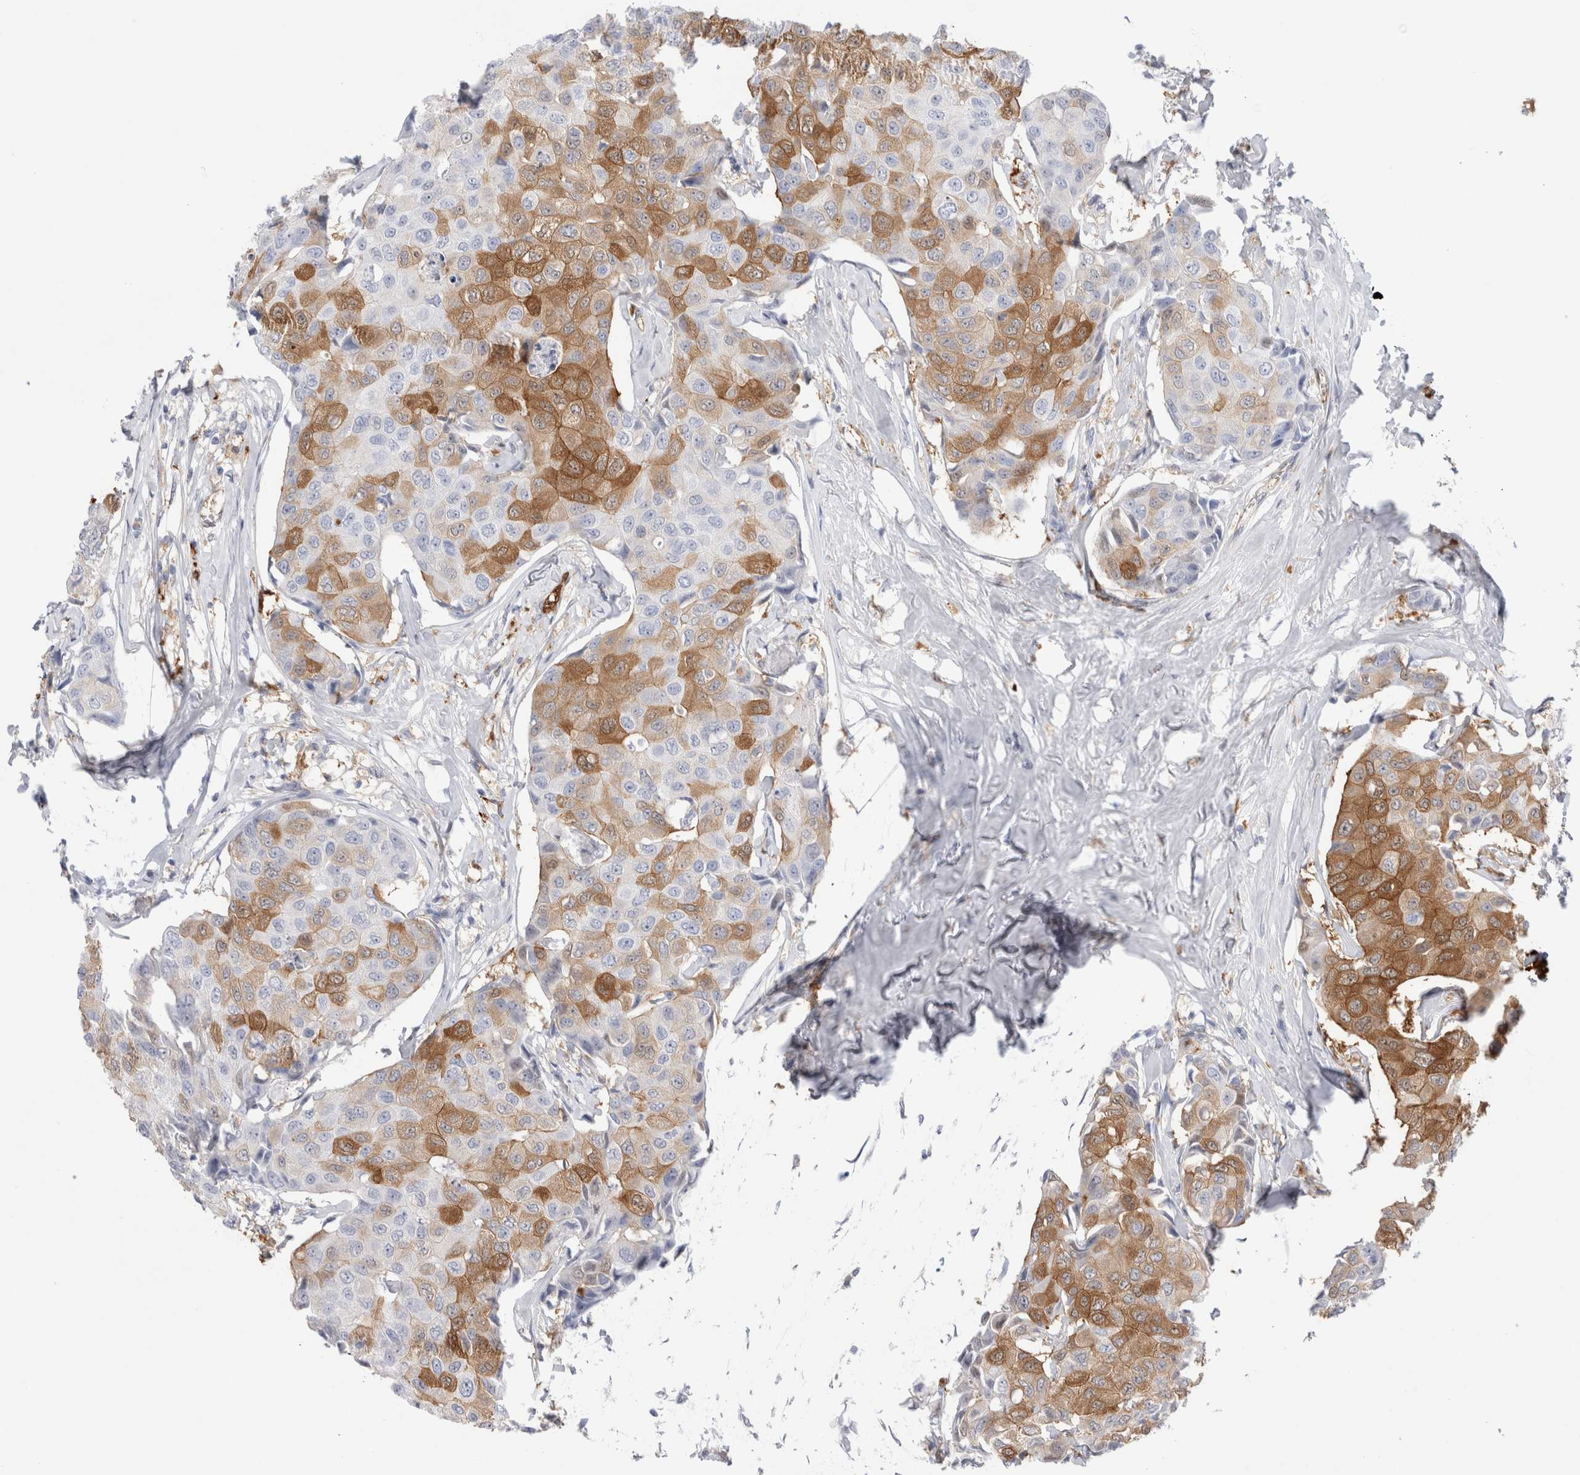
{"staining": {"intensity": "moderate", "quantity": "25%-75%", "location": "cytoplasmic/membranous"}, "tissue": "breast cancer", "cell_type": "Tumor cells", "image_type": "cancer", "snomed": [{"axis": "morphology", "description": "Duct carcinoma"}, {"axis": "topography", "description": "Breast"}], "caption": "IHC image of neoplastic tissue: human breast cancer (invasive ductal carcinoma) stained using immunohistochemistry (IHC) shows medium levels of moderate protein expression localized specifically in the cytoplasmic/membranous of tumor cells, appearing as a cytoplasmic/membranous brown color.", "gene": "NAPEPLD", "patient": {"sex": "female", "age": 80}}